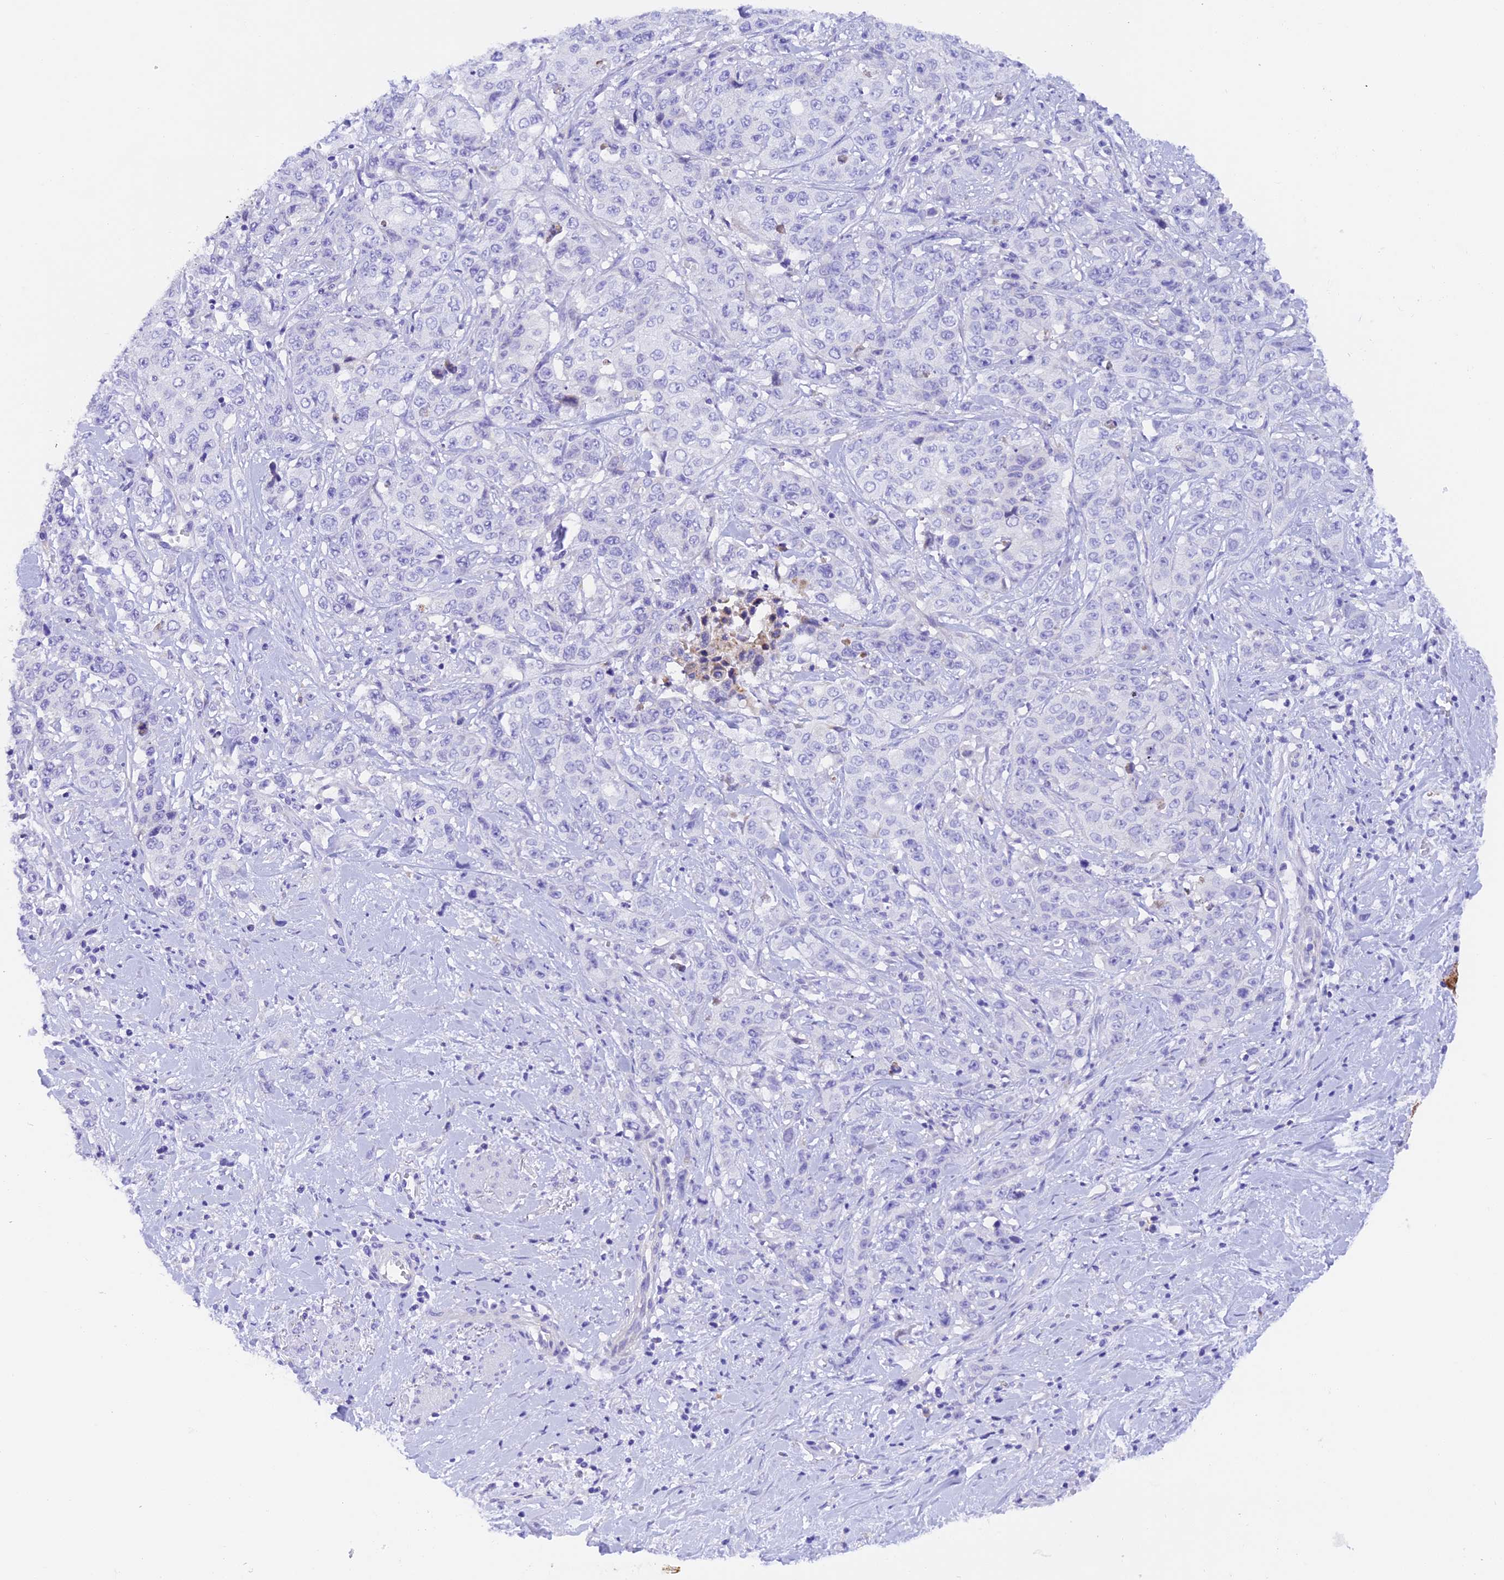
{"staining": {"intensity": "negative", "quantity": "none", "location": "none"}, "tissue": "stomach cancer", "cell_type": "Tumor cells", "image_type": "cancer", "snomed": [{"axis": "morphology", "description": "Adenocarcinoma, NOS"}, {"axis": "topography", "description": "Stomach, upper"}], "caption": "Immunohistochemistry micrograph of neoplastic tissue: adenocarcinoma (stomach) stained with DAB (3,3'-diaminobenzidine) reveals no significant protein expression in tumor cells.", "gene": "COL6A5", "patient": {"sex": "male", "age": 62}}